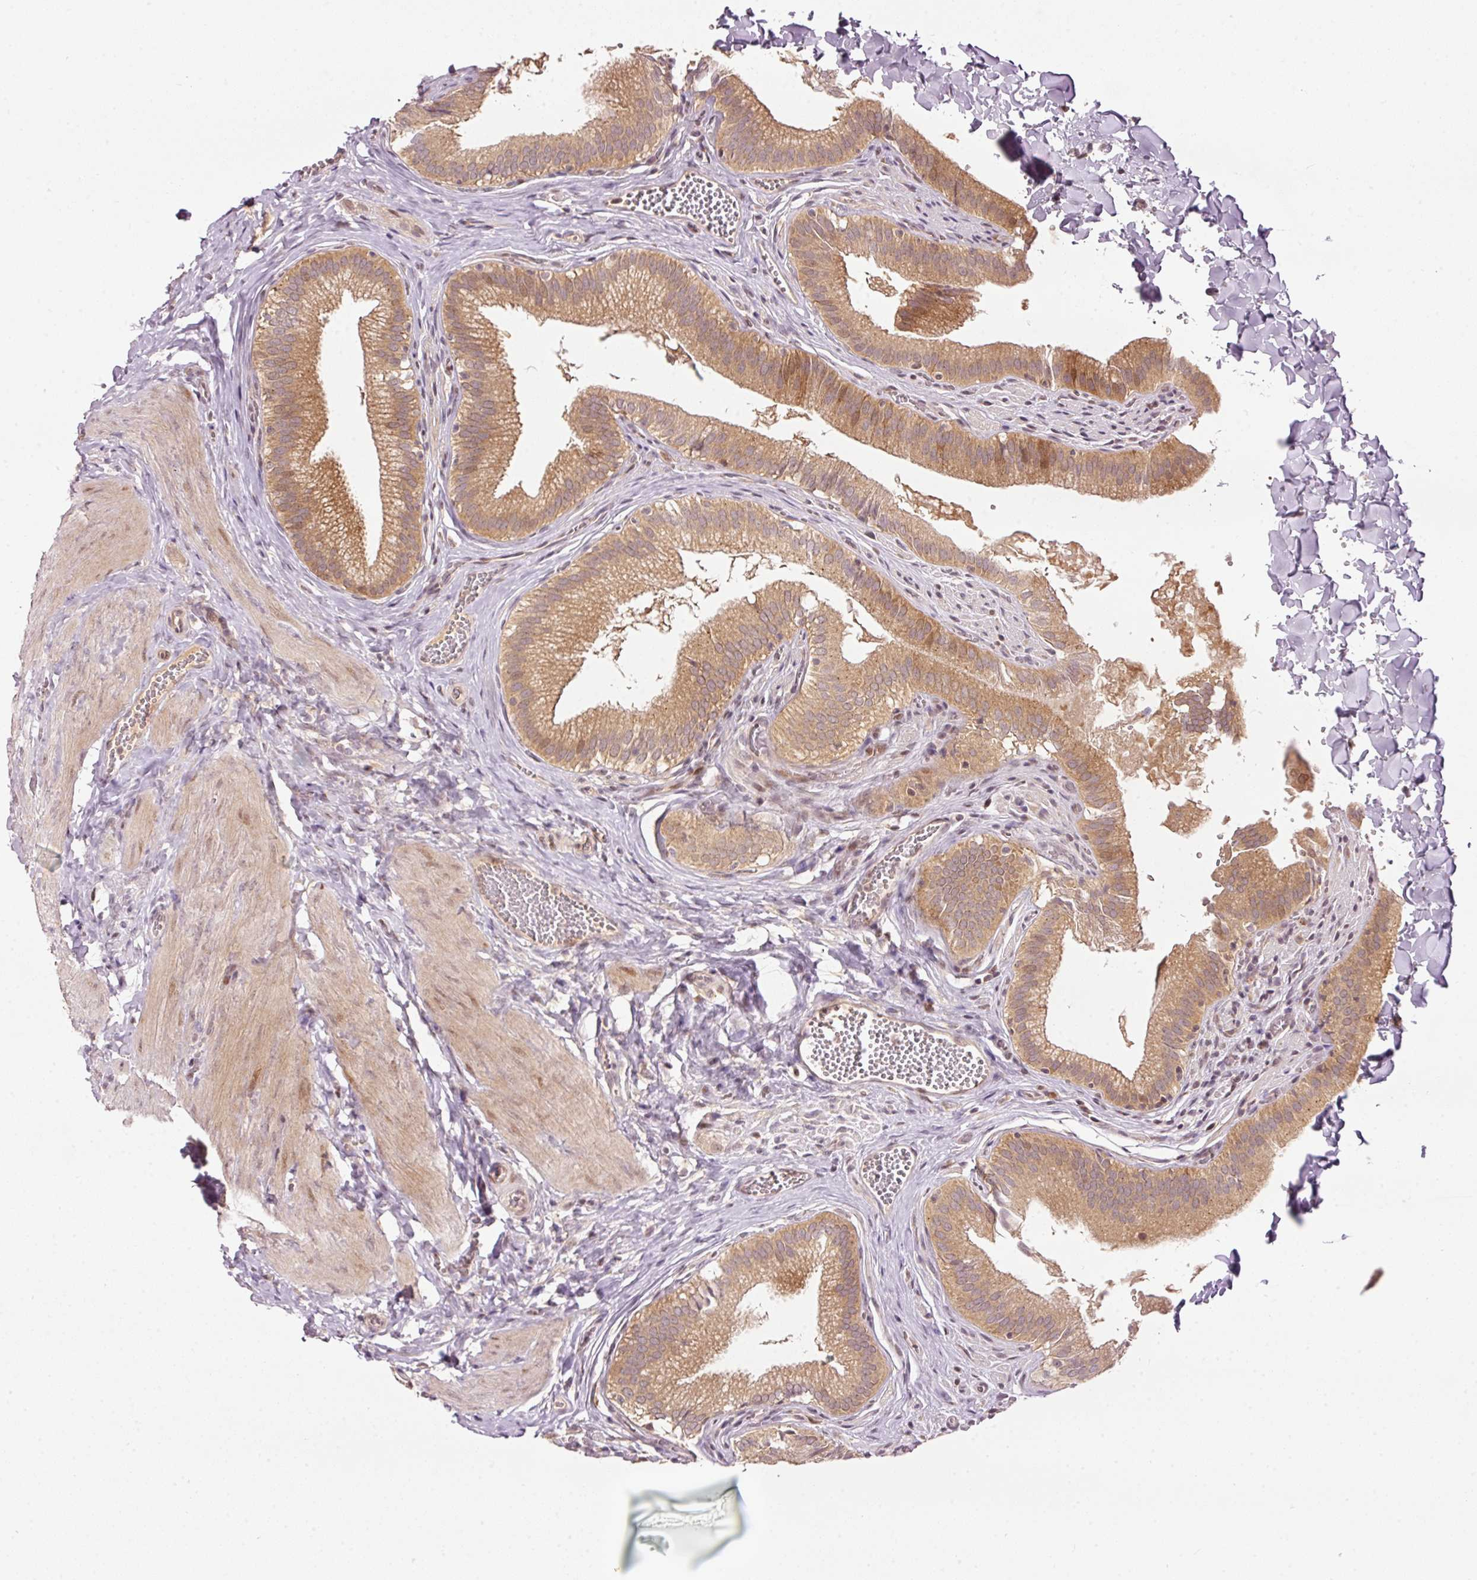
{"staining": {"intensity": "moderate", "quantity": ">75%", "location": "cytoplasmic/membranous"}, "tissue": "gallbladder", "cell_type": "Glandular cells", "image_type": "normal", "snomed": [{"axis": "morphology", "description": "Normal tissue, NOS"}, {"axis": "topography", "description": "Gallbladder"}, {"axis": "topography", "description": "Peripheral nerve tissue"}], "caption": "A photomicrograph of gallbladder stained for a protein reveals moderate cytoplasmic/membranous brown staining in glandular cells. (IHC, brightfield microscopy, high magnification).", "gene": "PCDHB1", "patient": {"sex": "male", "age": 17}}